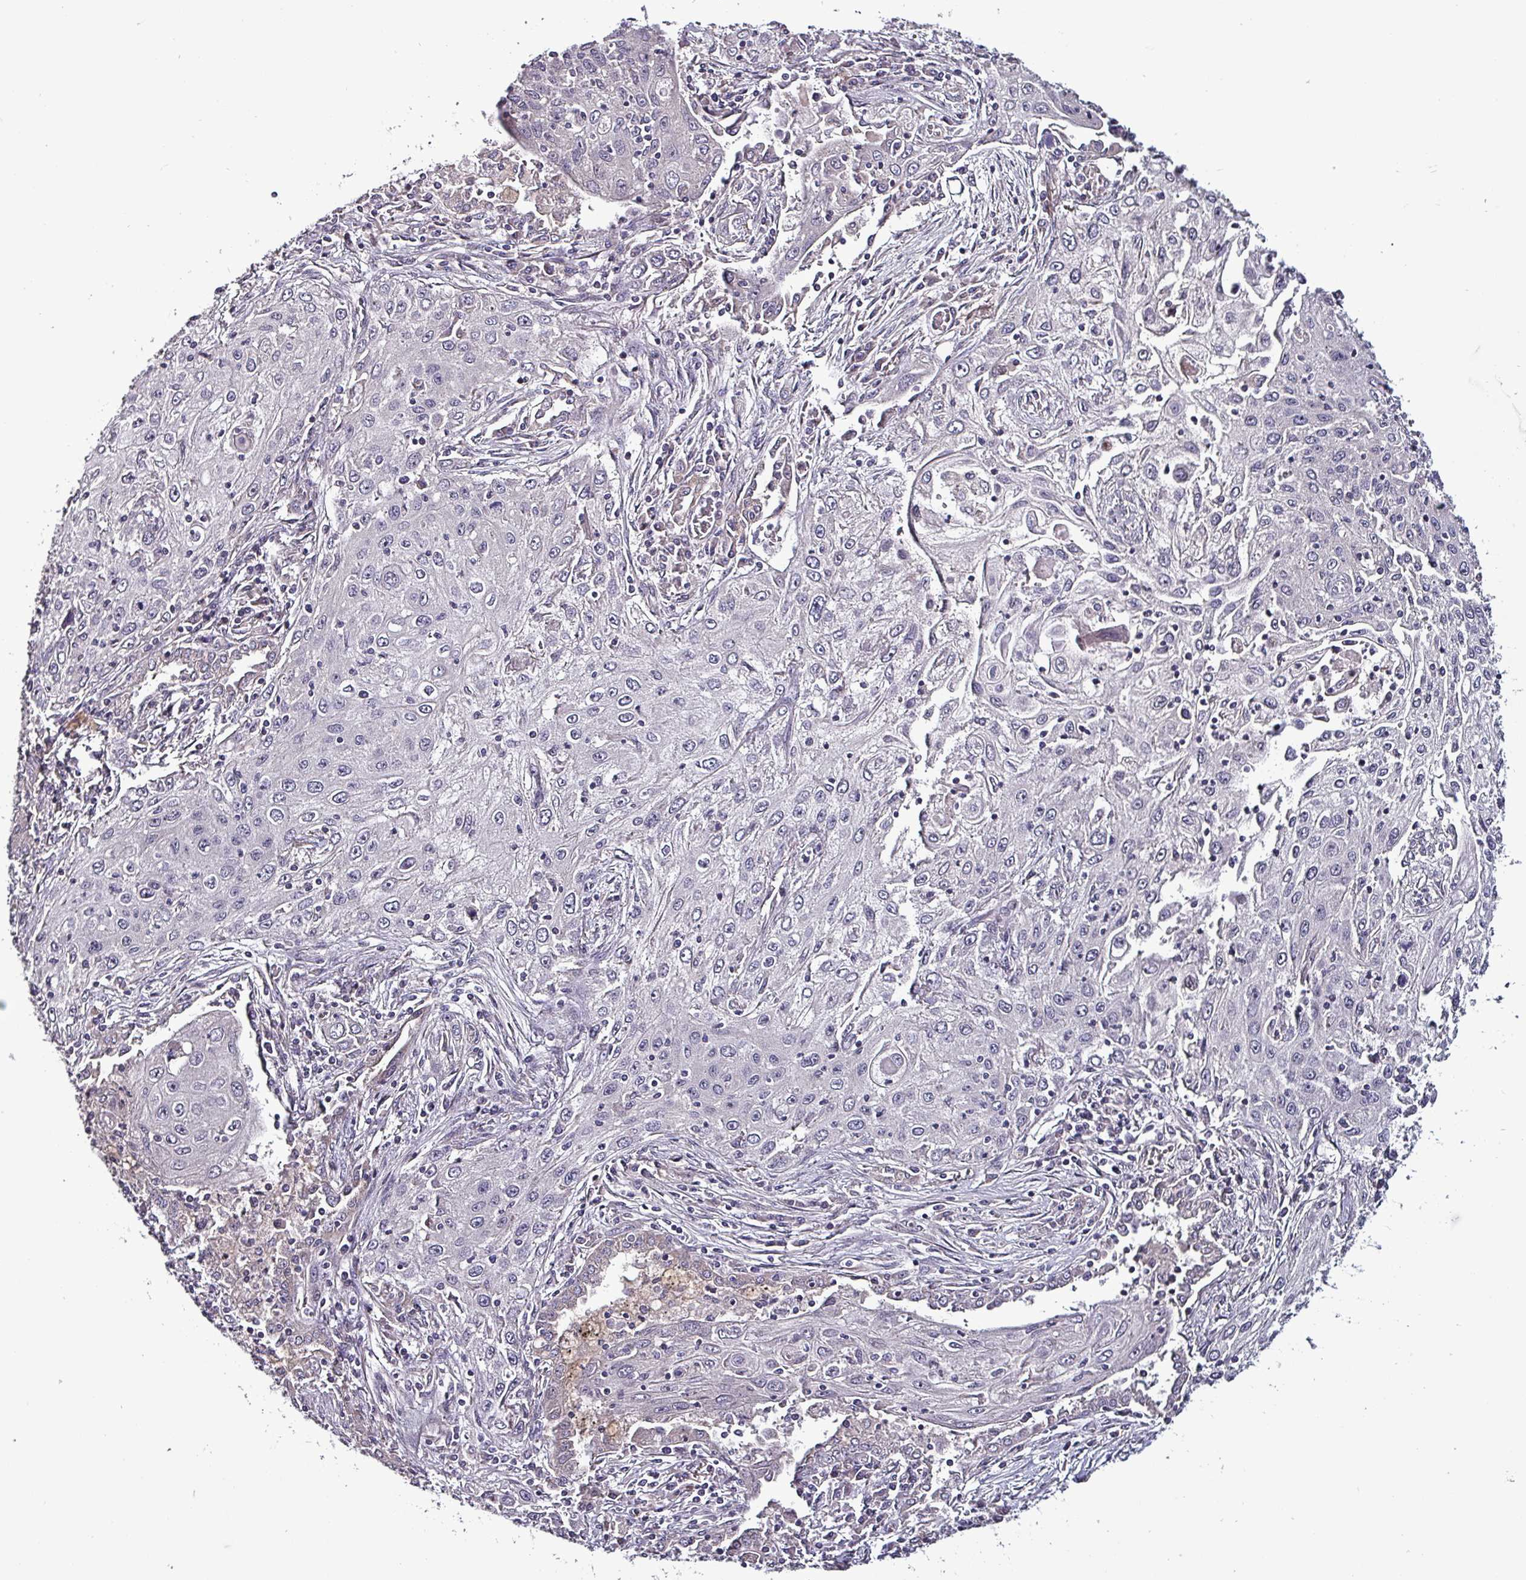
{"staining": {"intensity": "negative", "quantity": "none", "location": "none"}, "tissue": "lung cancer", "cell_type": "Tumor cells", "image_type": "cancer", "snomed": [{"axis": "morphology", "description": "Squamous cell carcinoma, NOS"}, {"axis": "topography", "description": "Lung"}], "caption": "Immunohistochemistry histopathology image of human lung cancer (squamous cell carcinoma) stained for a protein (brown), which exhibits no staining in tumor cells. The staining was performed using DAB (3,3'-diaminobenzidine) to visualize the protein expression in brown, while the nuclei were stained in blue with hematoxylin (Magnification: 20x).", "gene": "GRAPL", "patient": {"sex": "female", "age": 69}}